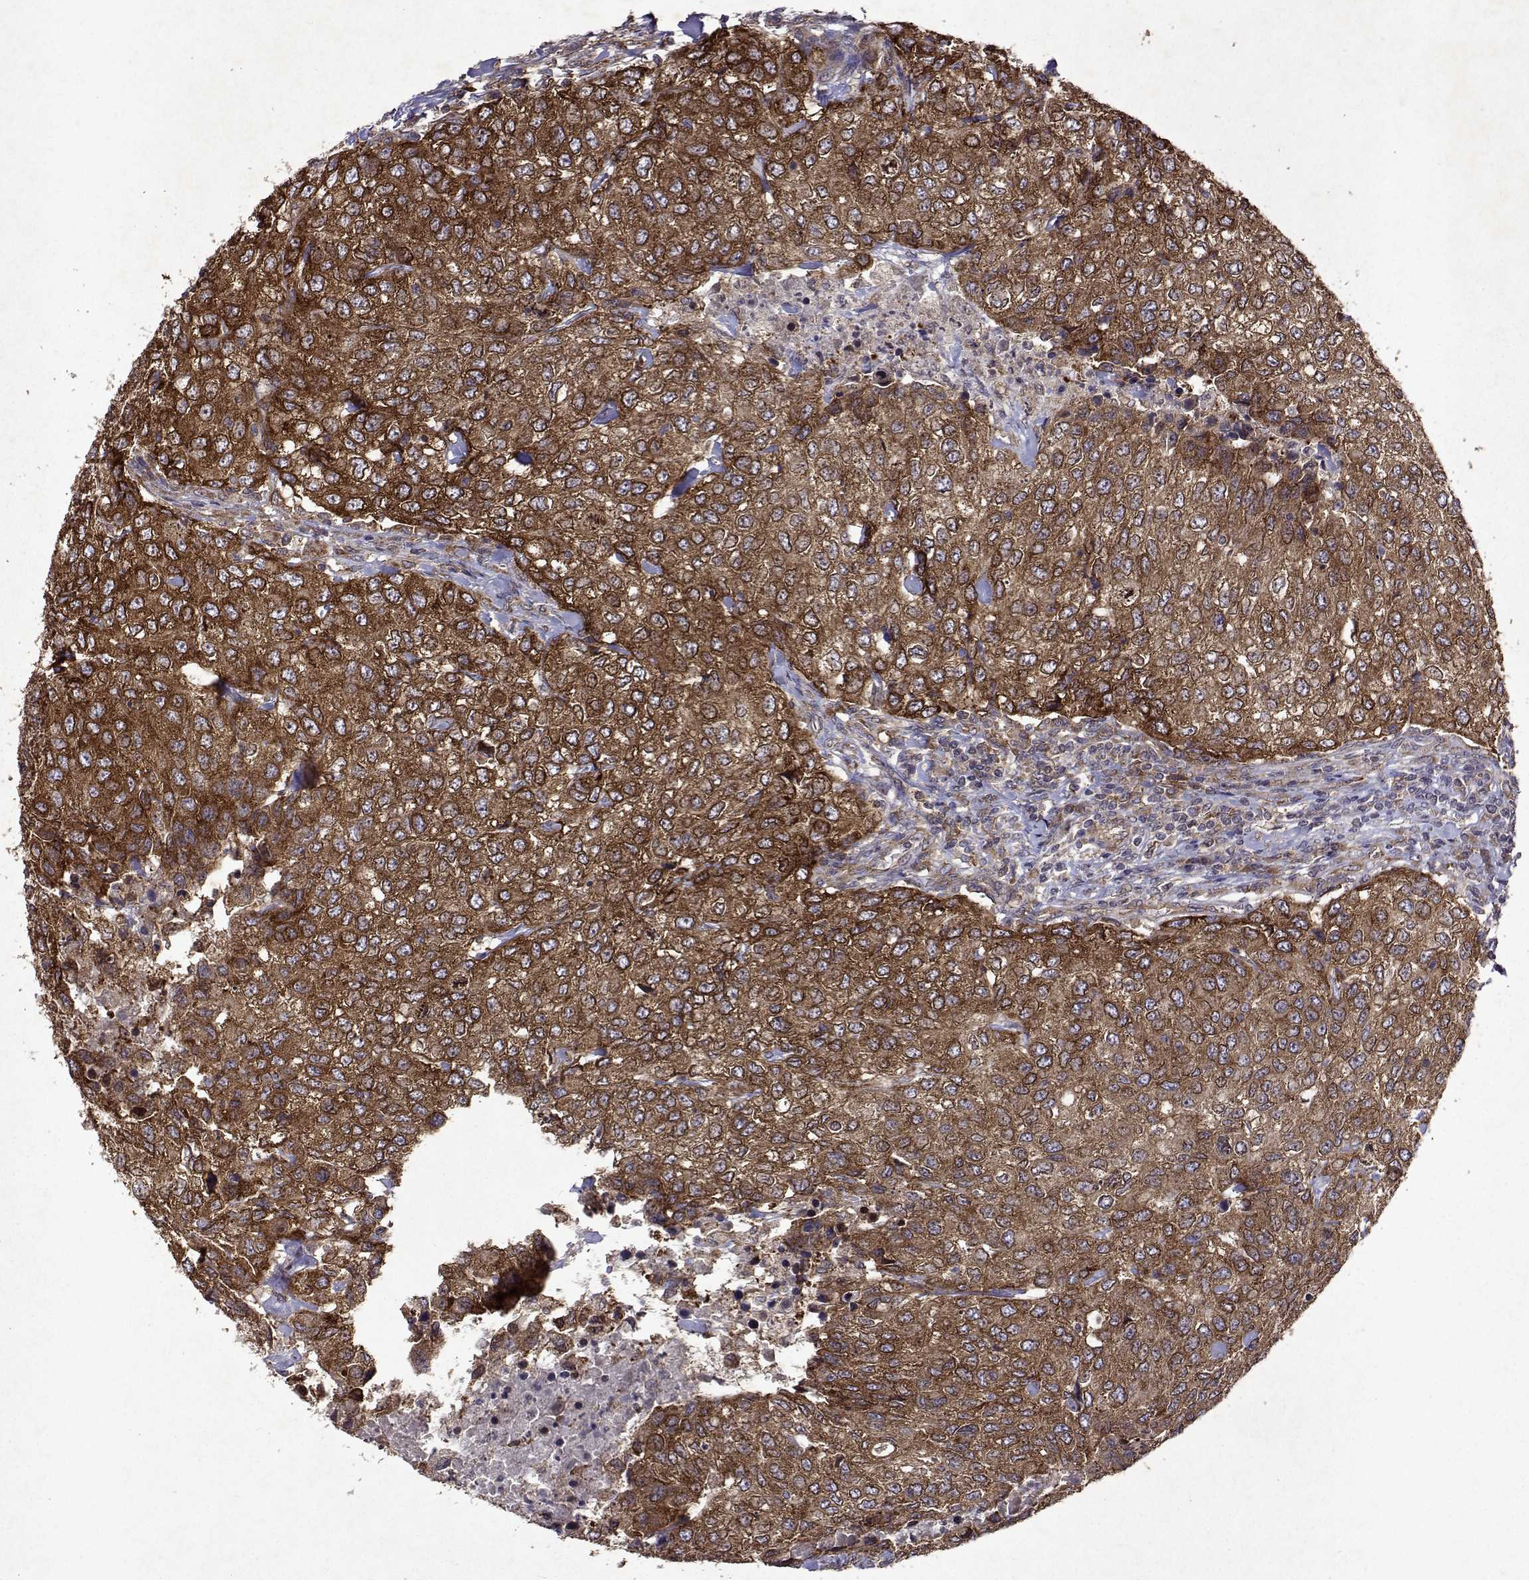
{"staining": {"intensity": "strong", "quantity": ">75%", "location": "cytoplasmic/membranous"}, "tissue": "urothelial cancer", "cell_type": "Tumor cells", "image_type": "cancer", "snomed": [{"axis": "morphology", "description": "Urothelial carcinoma, High grade"}, {"axis": "topography", "description": "Urinary bladder"}], "caption": "A micrograph of high-grade urothelial carcinoma stained for a protein shows strong cytoplasmic/membranous brown staining in tumor cells. The staining is performed using DAB brown chromogen to label protein expression. The nuclei are counter-stained blue using hematoxylin.", "gene": "TARBP2", "patient": {"sex": "female", "age": 78}}